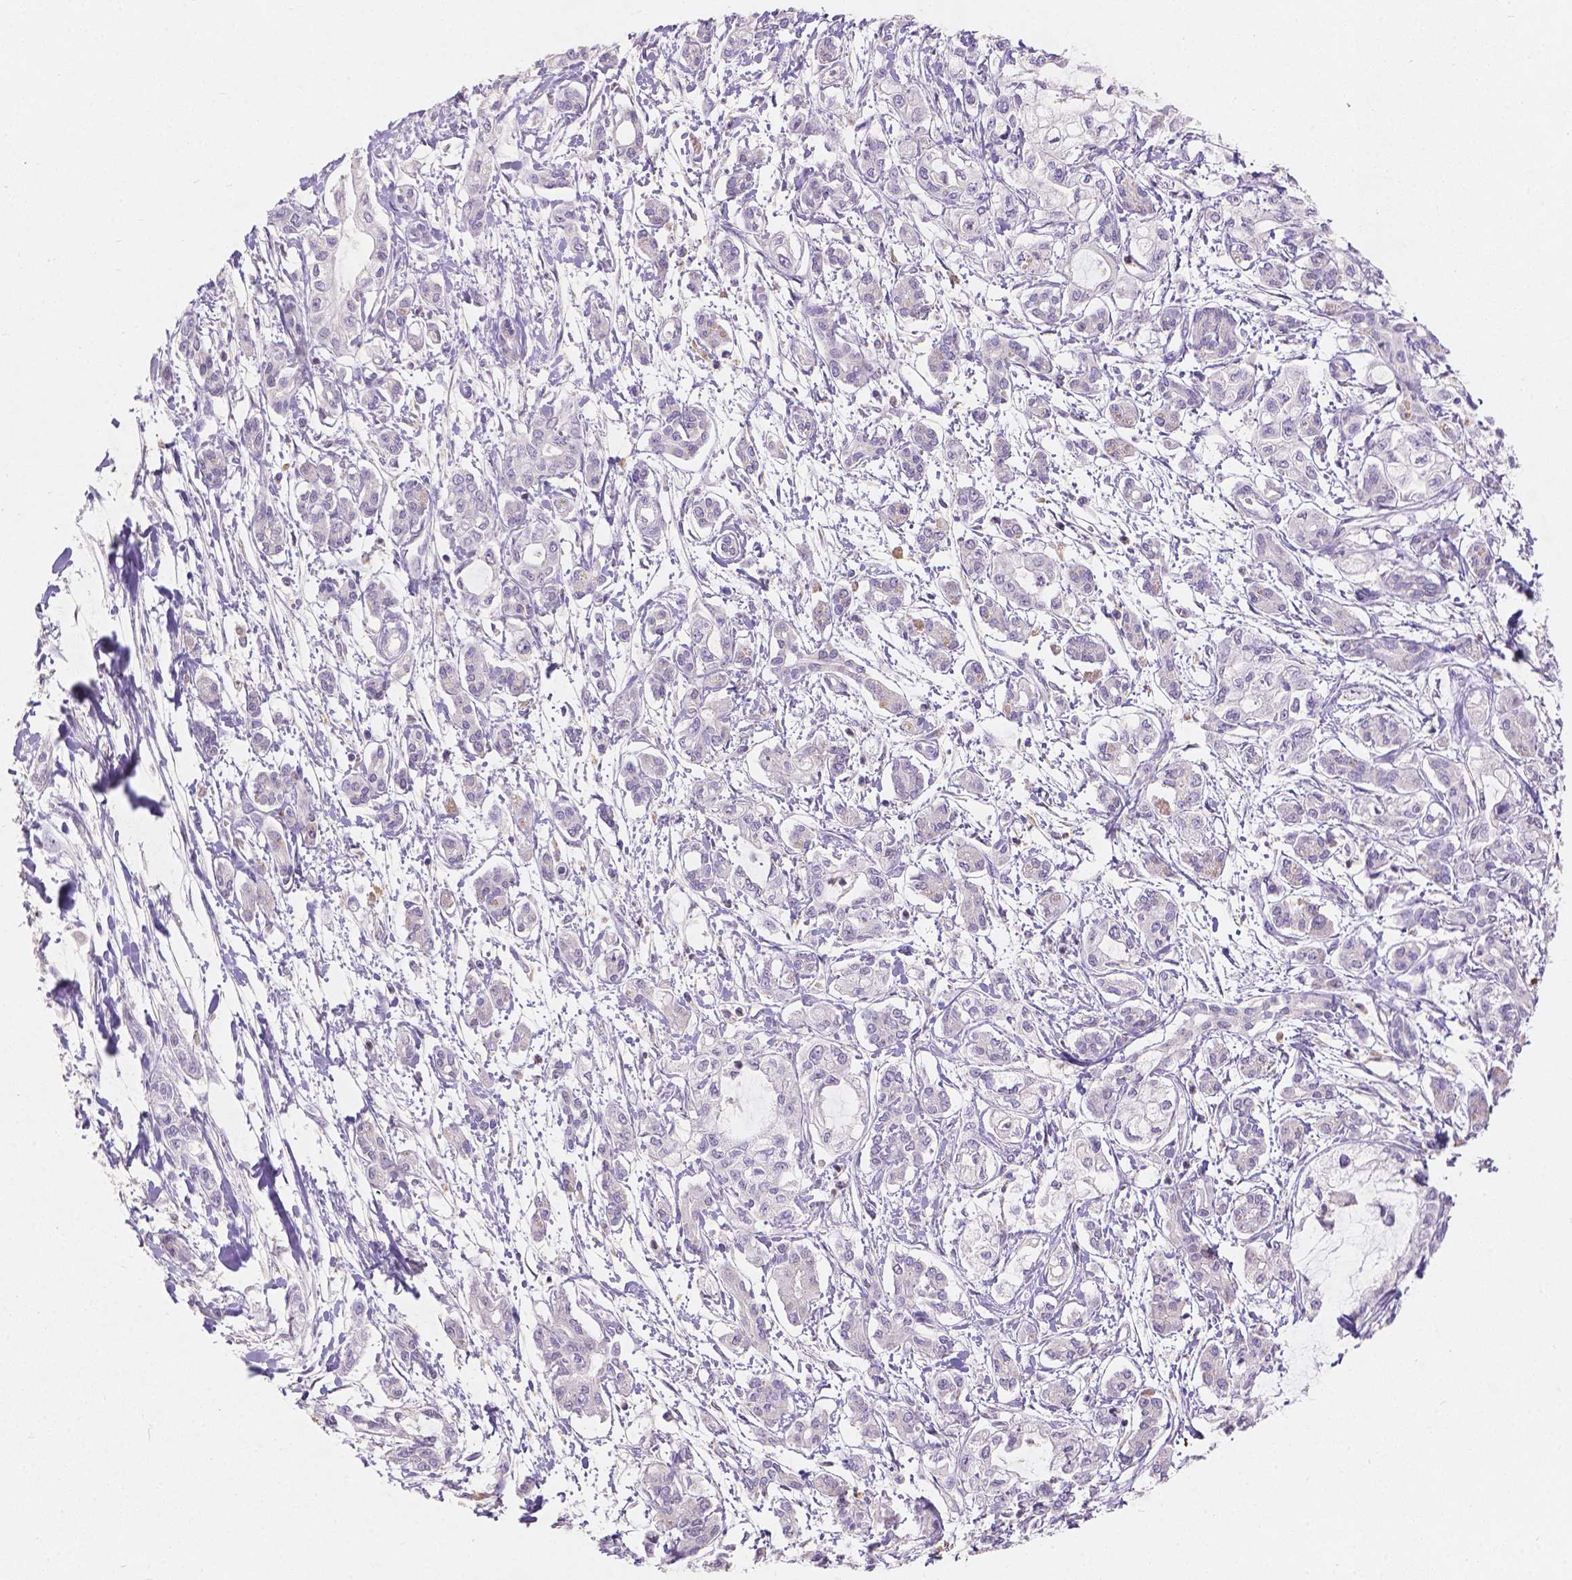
{"staining": {"intensity": "negative", "quantity": "none", "location": "none"}, "tissue": "pancreatic cancer", "cell_type": "Tumor cells", "image_type": "cancer", "snomed": [{"axis": "morphology", "description": "Adenocarcinoma, NOS"}, {"axis": "topography", "description": "Pancreas"}], "caption": "Pancreatic cancer stained for a protein using IHC displays no positivity tumor cells.", "gene": "DCAF4L1", "patient": {"sex": "male", "age": 54}}